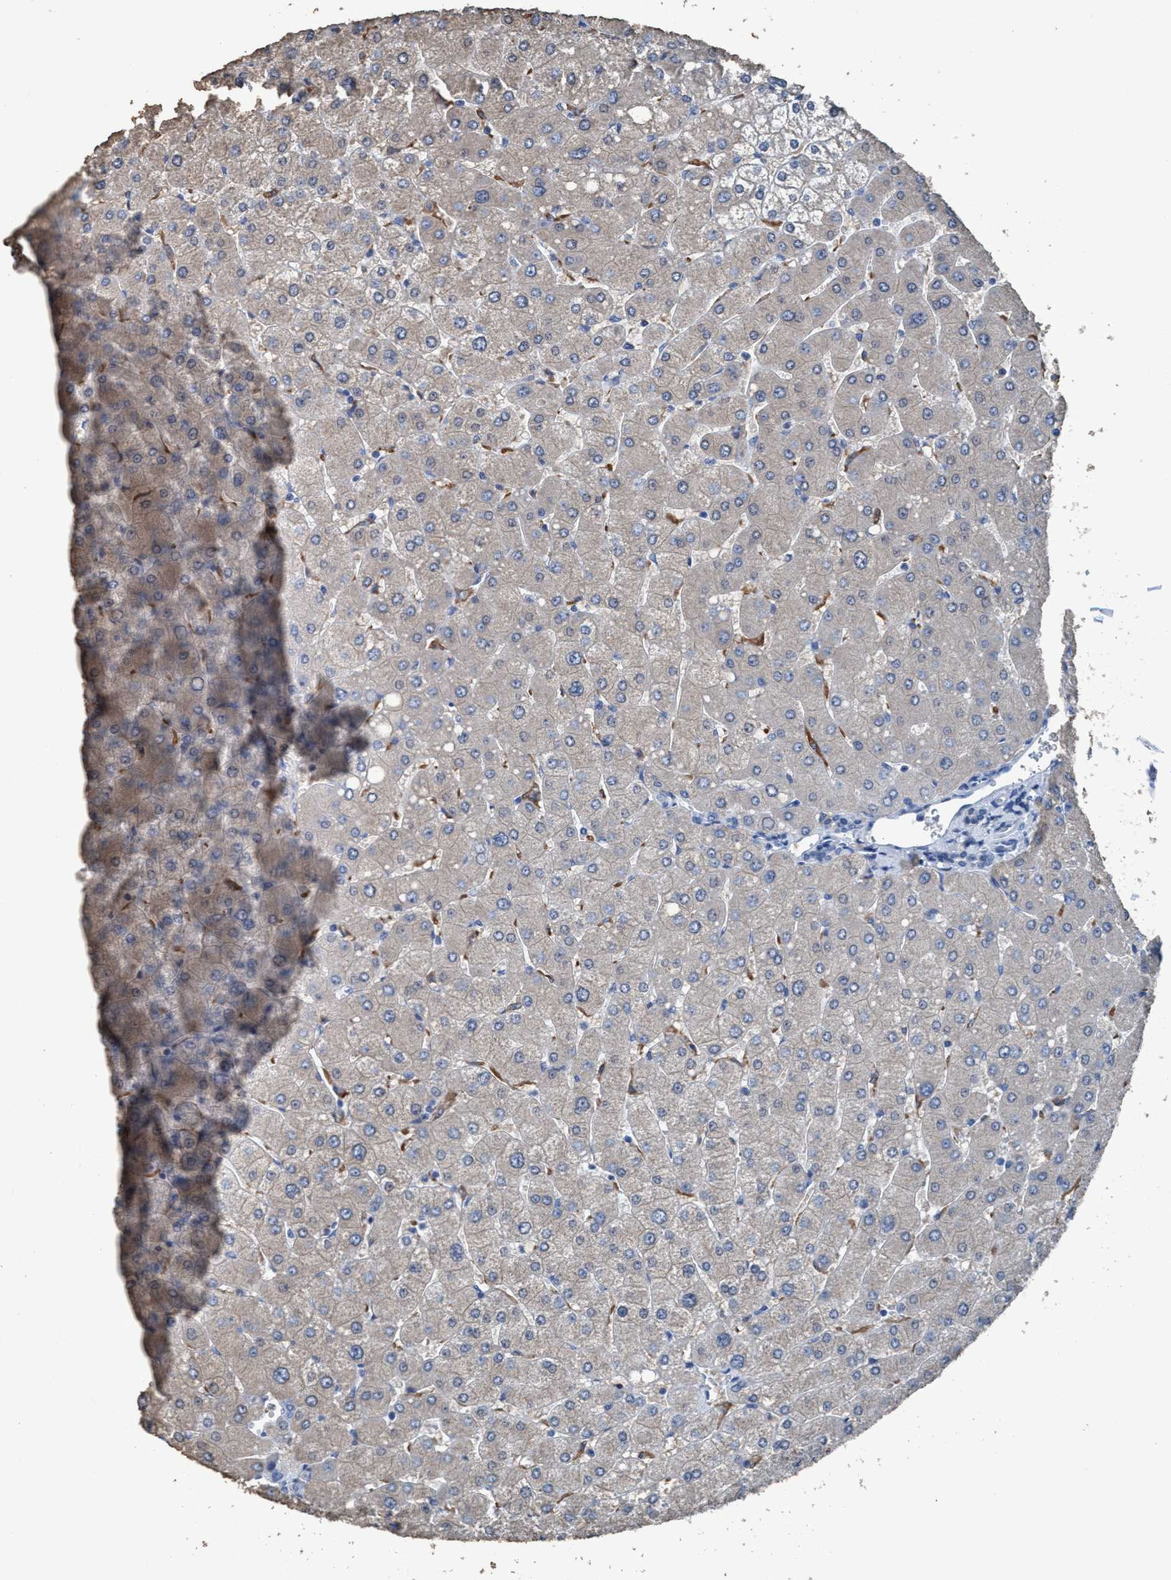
{"staining": {"intensity": "negative", "quantity": "none", "location": "none"}, "tissue": "liver", "cell_type": "Cholangiocytes", "image_type": "normal", "snomed": [{"axis": "morphology", "description": "Normal tissue, NOS"}, {"axis": "topography", "description": "Liver"}], "caption": "DAB immunohistochemical staining of benign liver demonstrates no significant expression in cholangiocytes. Brightfield microscopy of immunohistochemistry (IHC) stained with DAB (brown) and hematoxylin (blue), captured at high magnification.", "gene": "DNAI1", "patient": {"sex": "male", "age": 55}}